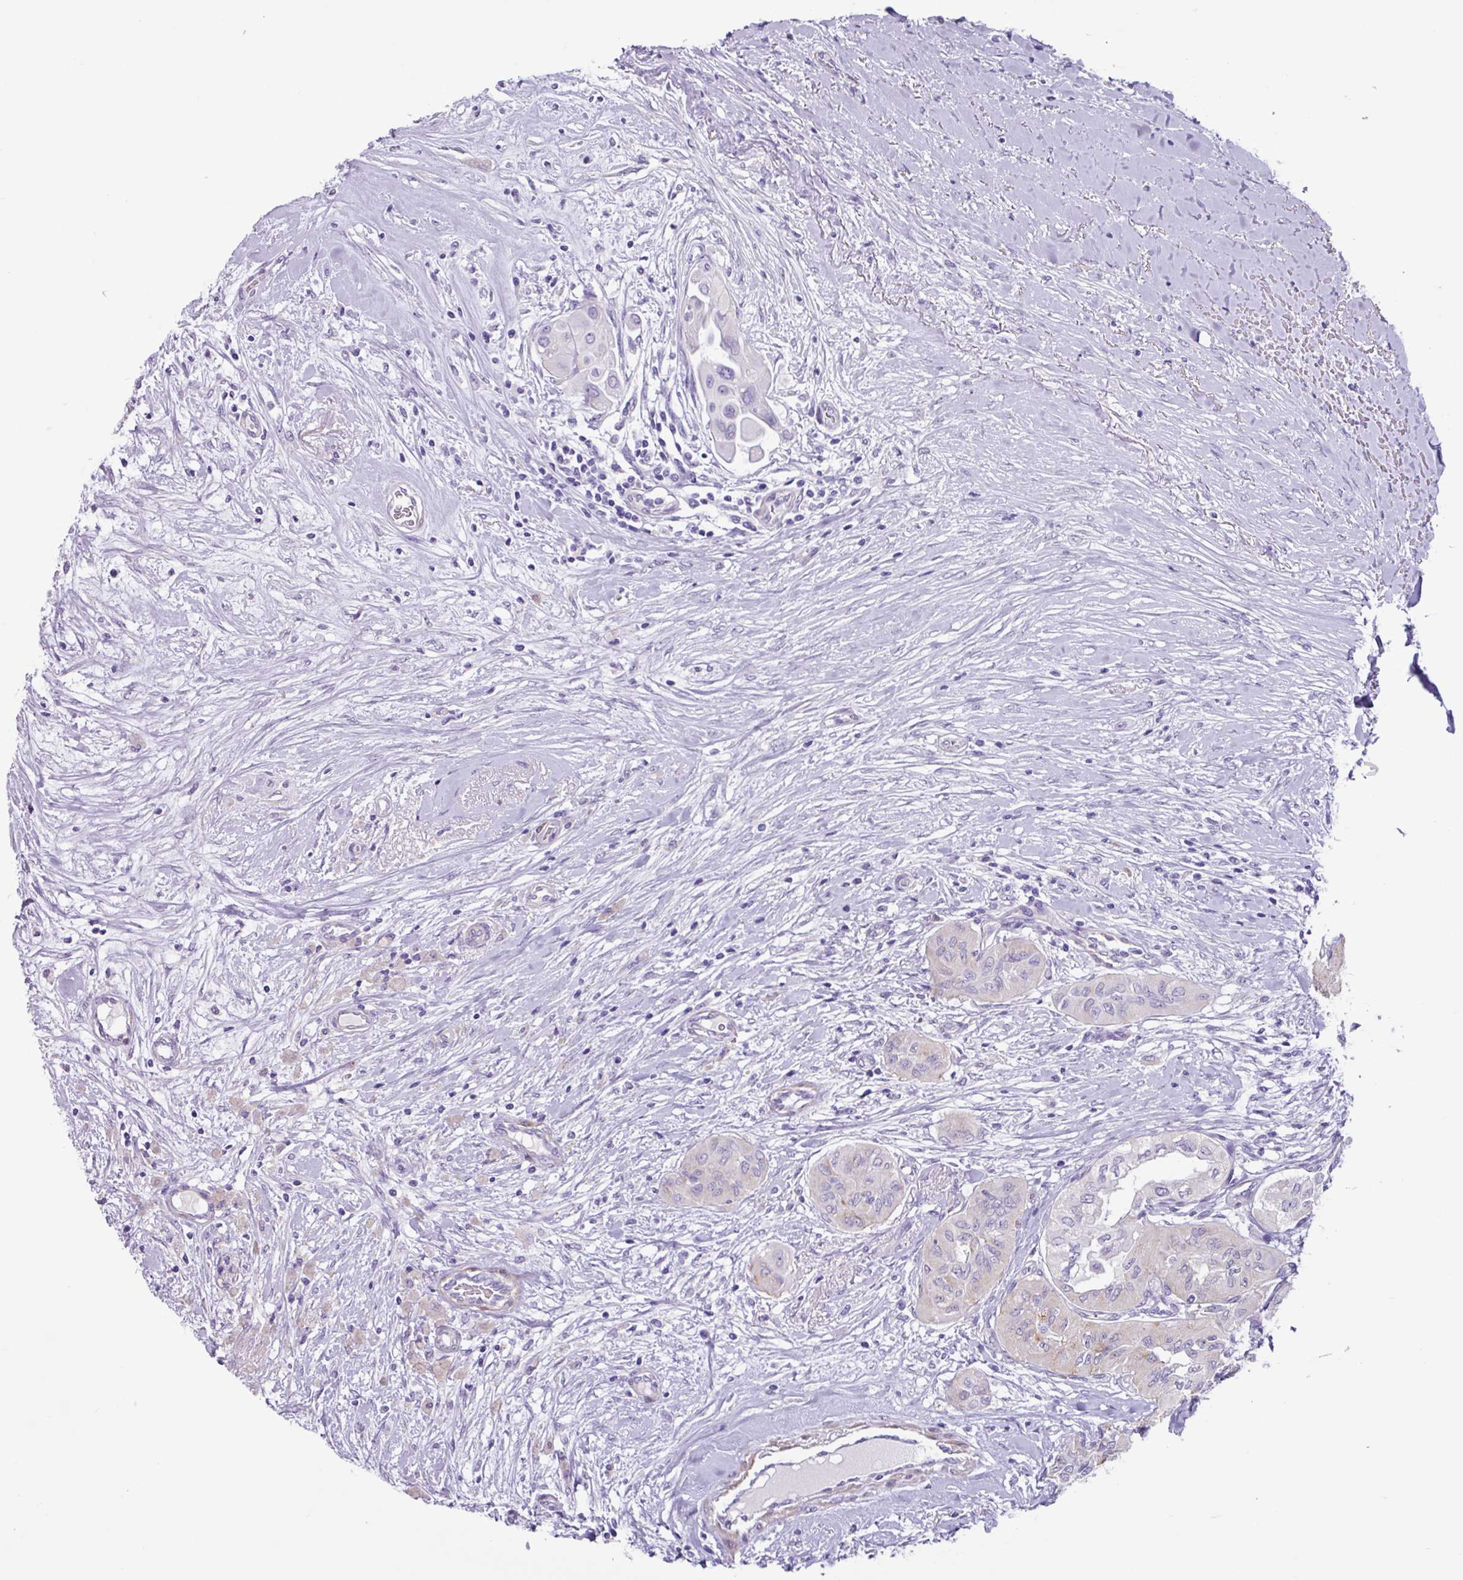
{"staining": {"intensity": "negative", "quantity": "none", "location": "none"}, "tissue": "thyroid cancer", "cell_type": "Tumor cells", "image_type": "cancer", "snomed": [{"axis": "morphology", "description": "Papillary adenocarcinoma, NOS"}, {"axis": "topography", "description": "Thyroid gland"}], "caption": "This is a photomicrograph of immunohistochemistry staining of papillary adenocarcinoma (thyroid), which shows no positivity in tumor cells.", "gene": "OTX1", "patient": {"sex": "female", "age": 59}}